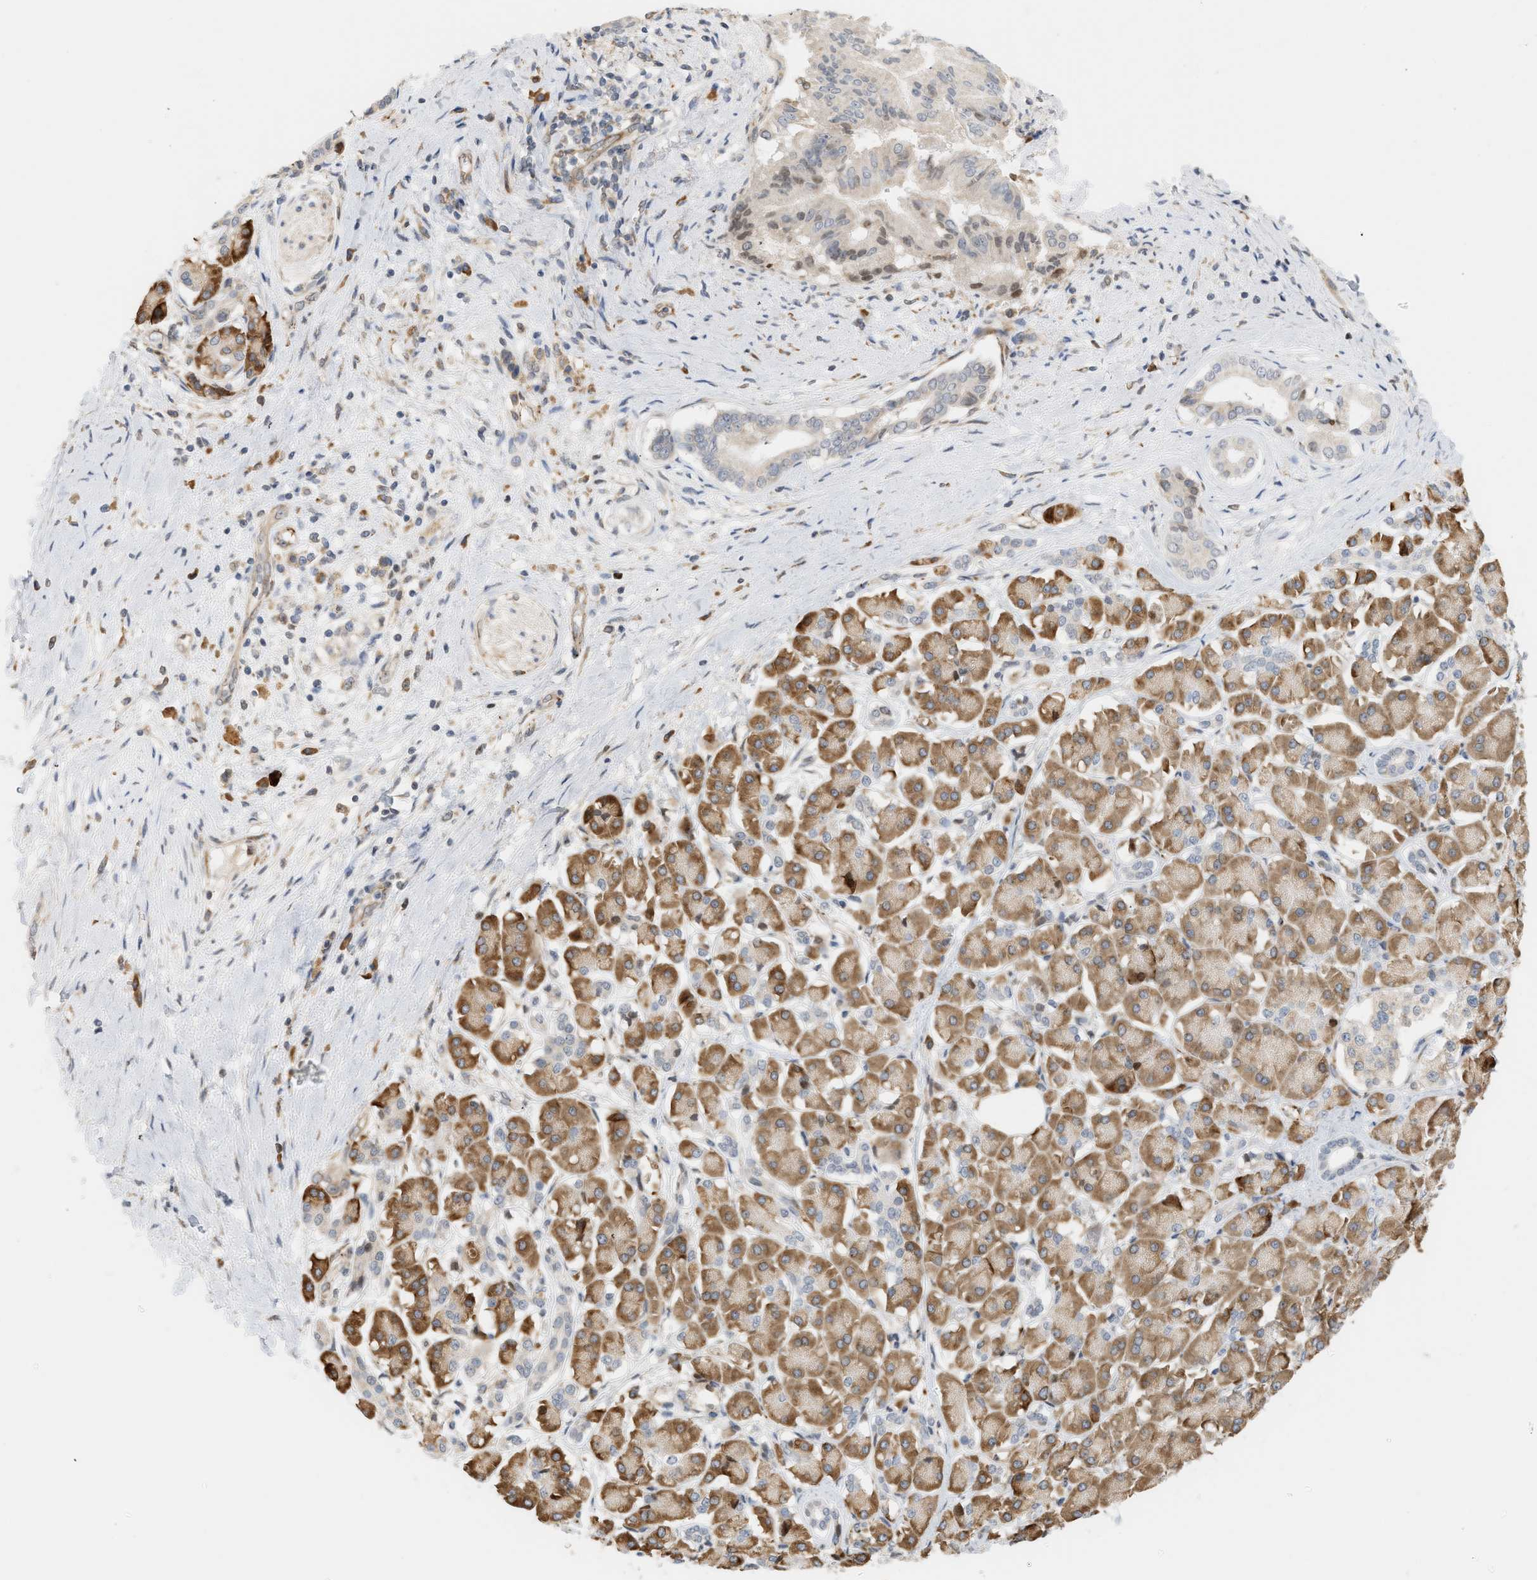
{"staining": {"intensity": "weak", "quantity": "25%-75%", "location": "cytoplasmic/membranous"}, "tissue": "pancreatic cancer", "cell_type": "Tumor cells", "image_type": "cancer", "snomed": [{"axis": "morphology", "description": "Adenocarcinoma, NOS"}, {"axis": "topography", "description": "Pancreas"}], "caption": "Protein staining displays weak cytoplasmic/membranous expression in about 25%-75% of tumor cells in adenocarcinoma (pancreatic). The protein is shown in brown color, while the nuclei are stained blue.", "gene": "SVOP", "patient": {"sex": "male", "age": 55}}